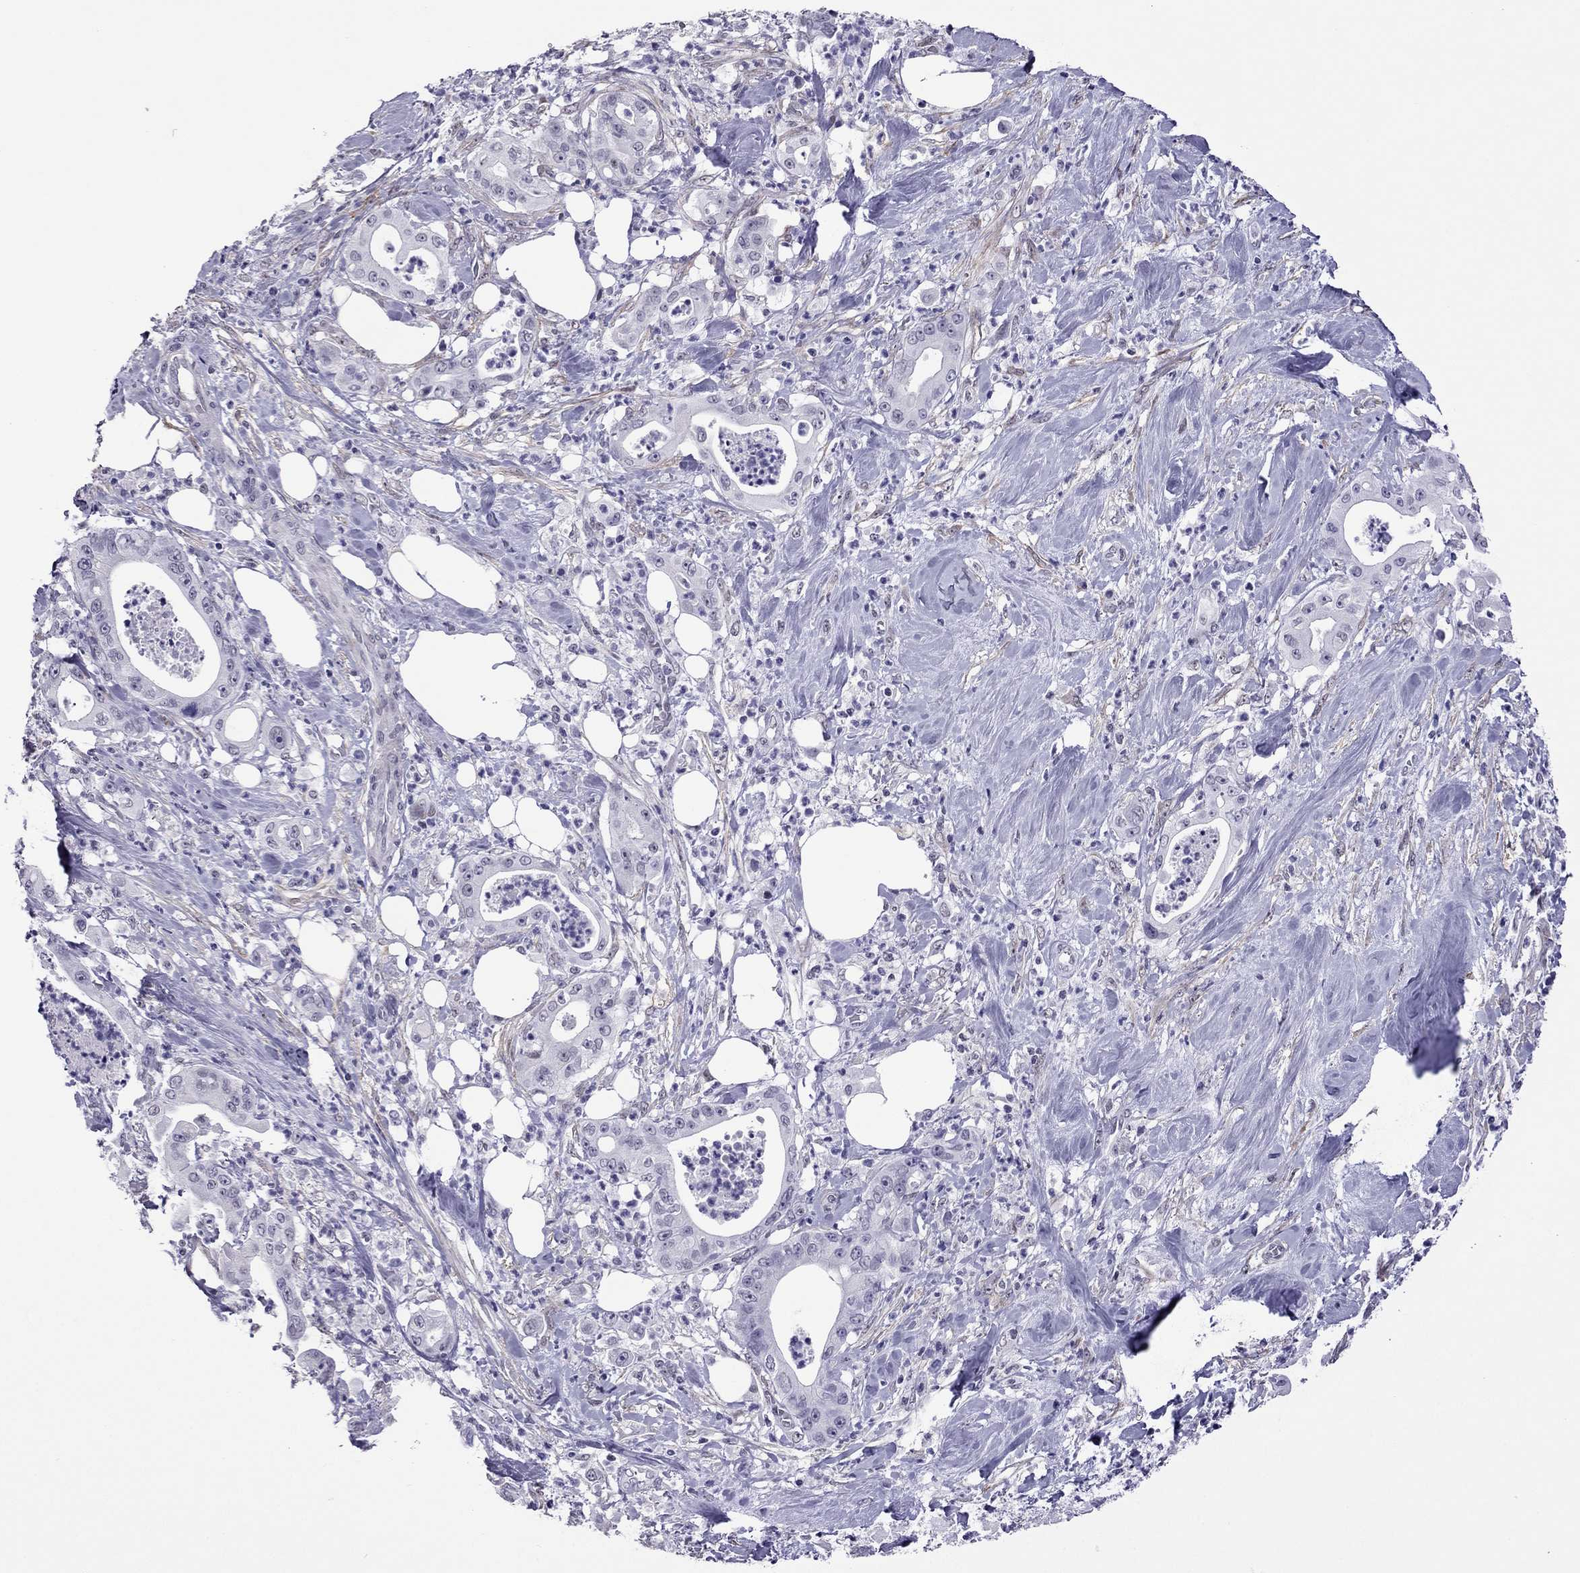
{"staining": {"intensity": "negative", "quantity": "none", "location": "none"}, "tissue": "pancreatic cancer", "cell_type": "Tumor cells", "image_type": "cancer", "snomed": [{"axis": "morphology", "description": "Adenocarcinoma, NOS"}, {"axis": "topography", "description": "Pancreas"}], "caption": "DAB immunohistochemical staining of human pancreatic adenocarcinoma shows no significant expression in tumor cells. Nuclei are stained in blue.", "gene": "ZNF646", "patient": {"sex": "male", "age": 71}}